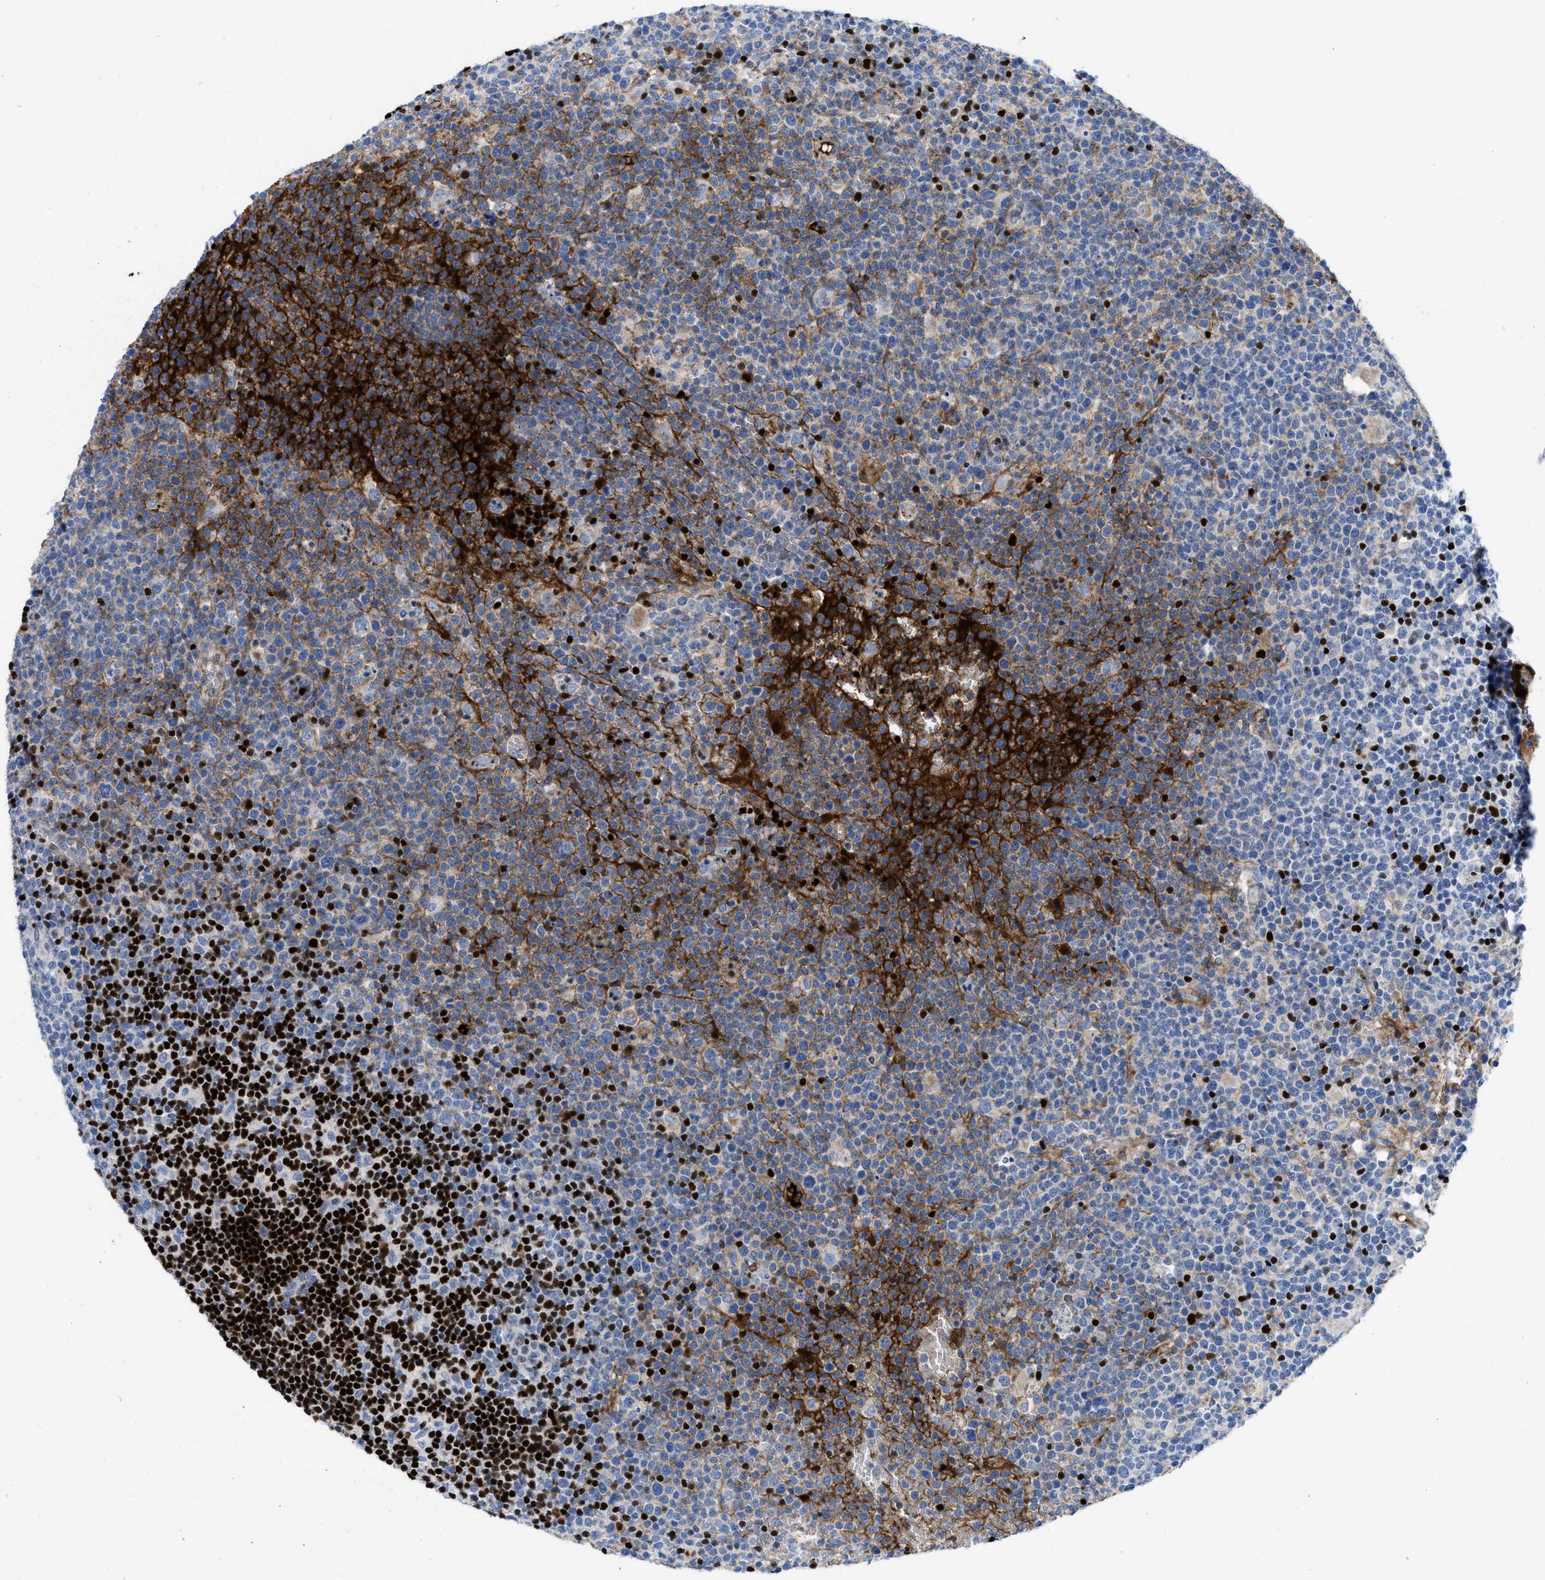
{"staining": {"intensity": "moderate", "quantity": "<25%", "location": "cytoplasmic/membranous"}, "tissue": "lymphoma", "cell_type": "Tumor cells", "image_type": "cancer", "snomed": [{"axis": "morphology", "description": "Malignant lymphoma, non-Hodgkin's type, High grade"}, {"axis": "topography", "description": "Lymph node"}], "caption": "High-grade malignant lymphoma, non-Hodgkin's type stained with immunohistochemistry (IHC) displays moderate cytoplasmic/membranous expression in about <25% of tumor cells.", "gene": "LEF1", "patient": {"sex": "male", "age": 61}}